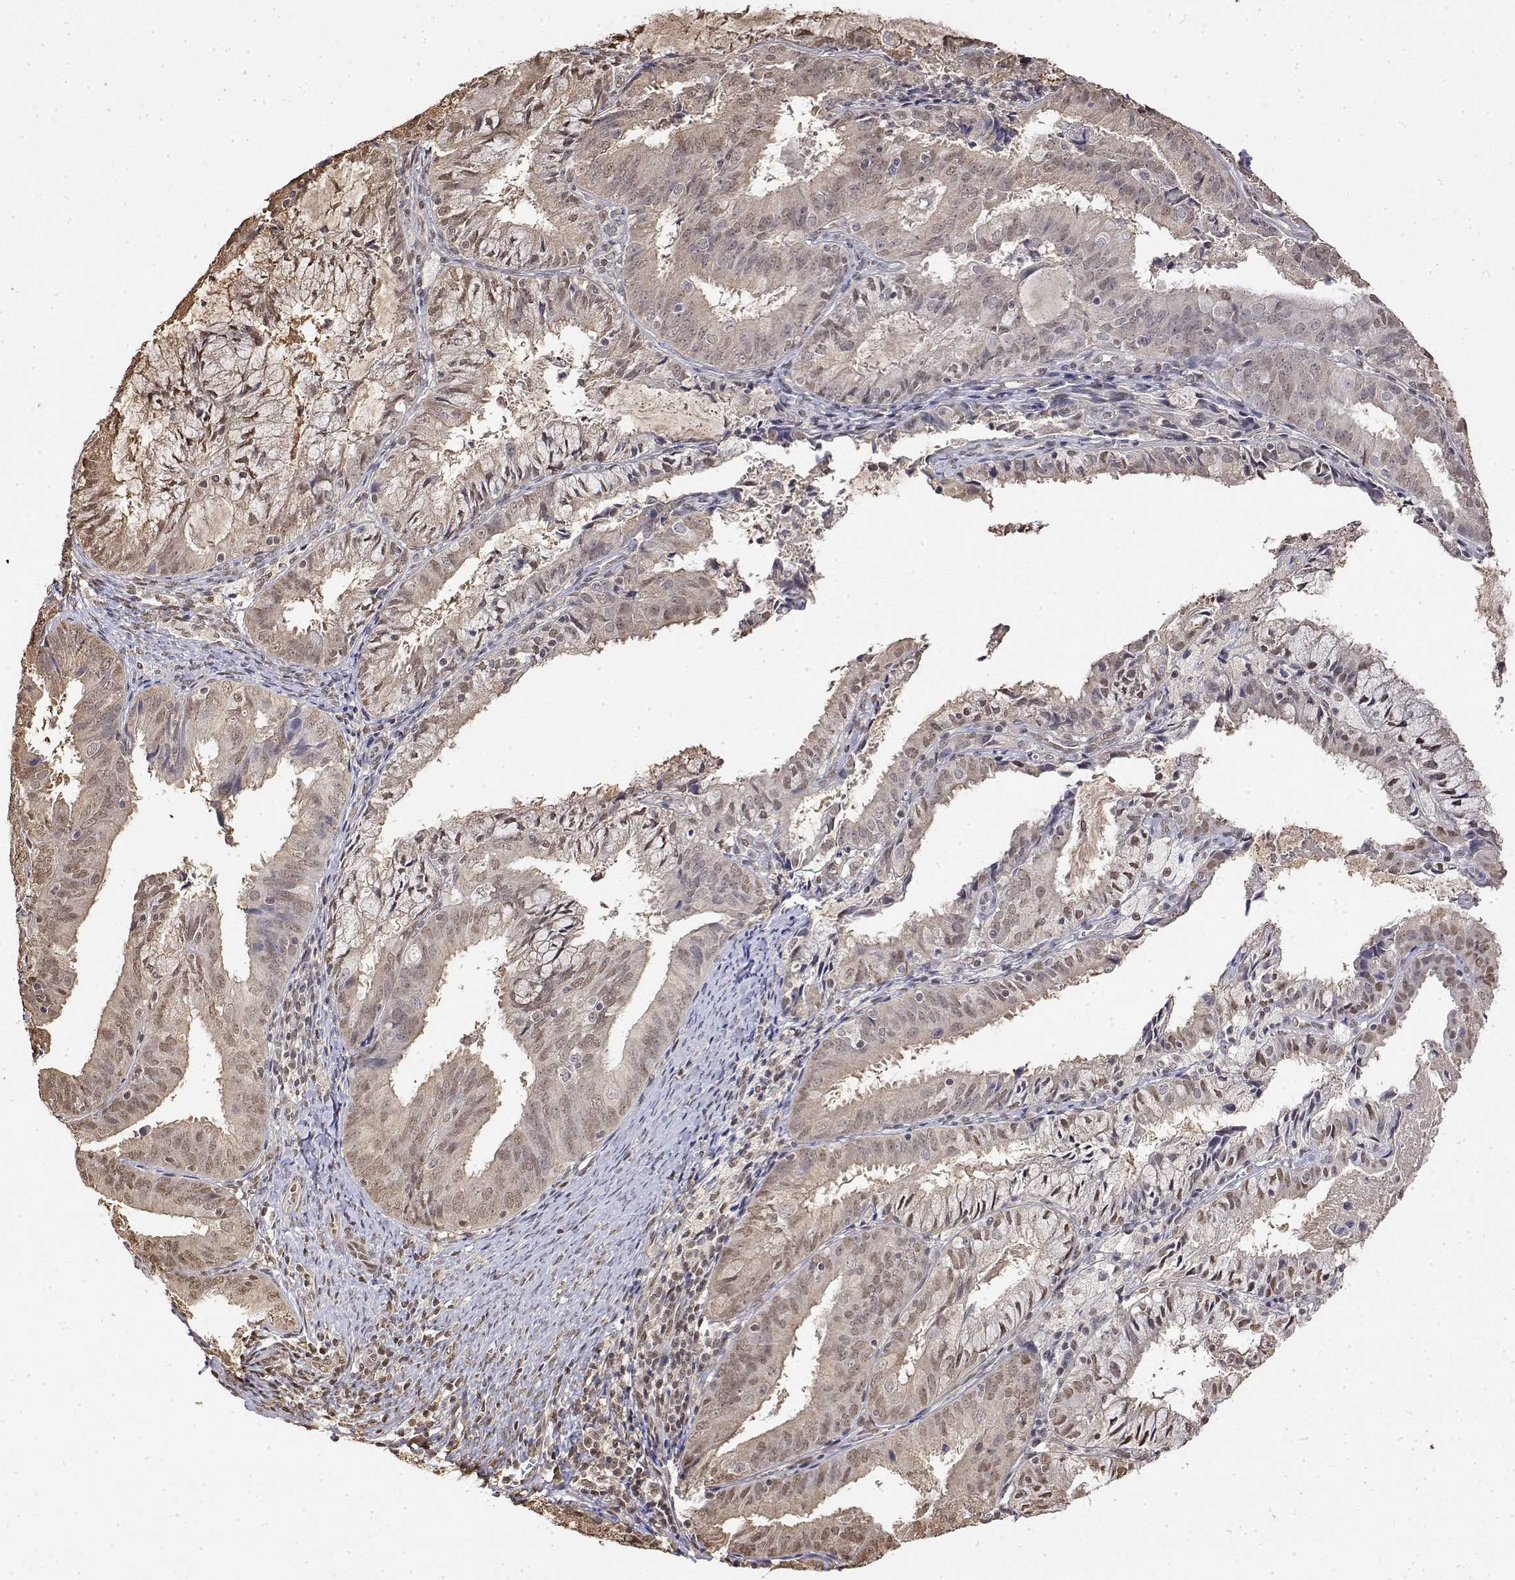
{"staining": {"intensity": "weak", "quantity": ">75%", "location": "cytoplasmic/membranous,nuclear"}, "tissue": "endometrial cancer", "cell_type": "Tumor cells", "image_type": "cancer", "snomed": [{"axis": "morphology", "description": "Adenocarcinoma, NOS"}, {"axis": "topography", "description": "Endometrium"}], "caption": "There is low levels of weak cytoplasmic/membranous and nuclear positivity in tumor cells of endometrial adenocarcinoma, as demonstrated by immunohistochemical staining (brown color).", "gene": "TPI1", "patient": {"sex": "female", "age": 57}}